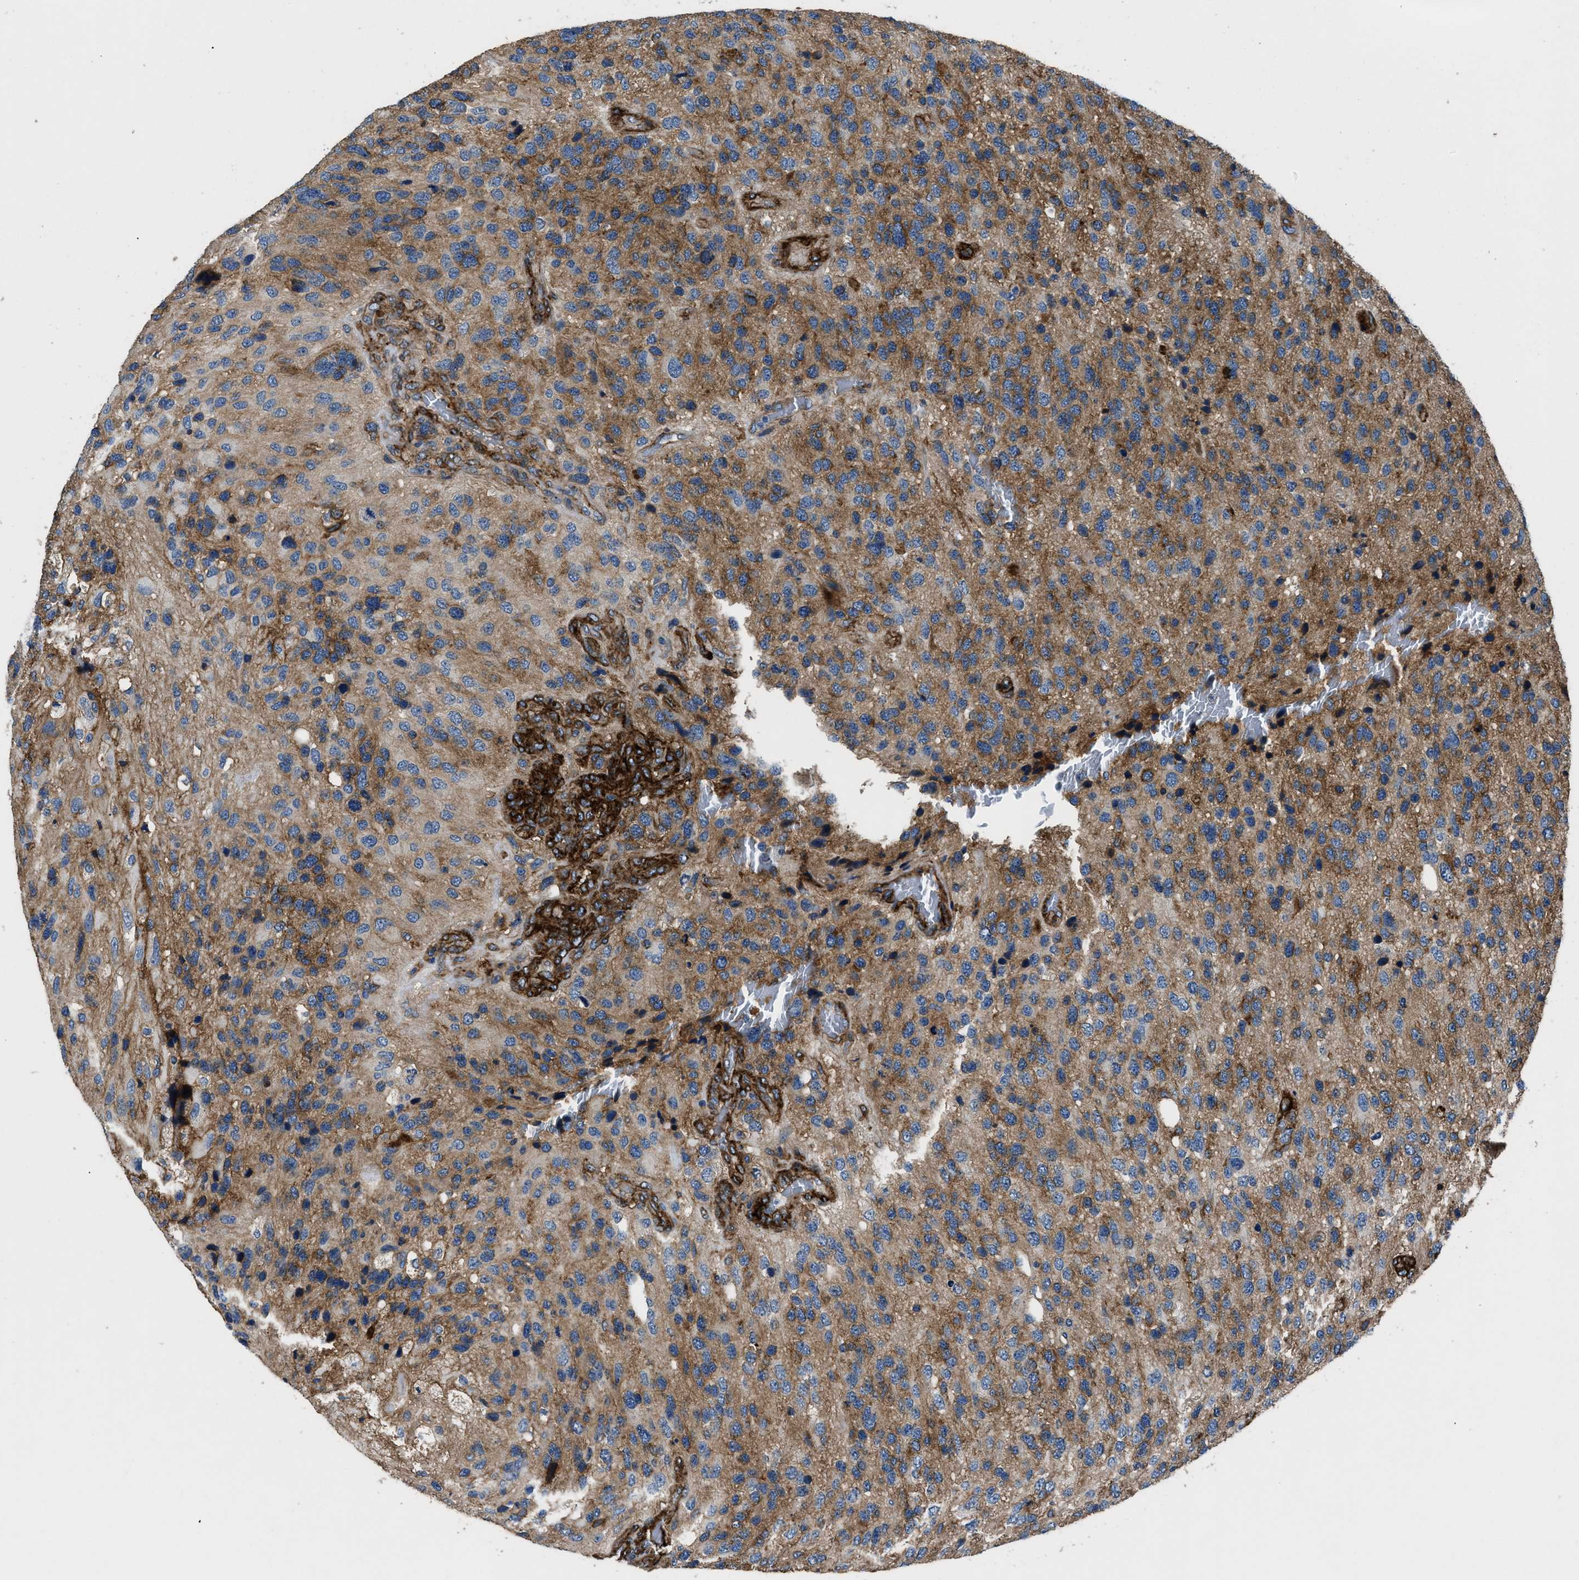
{"staining": {"intensity": "moderate", "quantity": ">75%", "location": "cytoplasmic/membranous"}, "tissue": "glioma", "cell_type": "Tumor cells", "image_type": "cancer", "snomed": [{"axis": "morphology", "description": "Glioma, malignant, High grade"}, {"axis": "topography", "description": "Brain"}], "caption": "Immunohistochemistry (IHC) staining of malignant glioma (high-grade), which demonstrates medium levels of moderate cytoplasmic/membranous staining in approximately >75% of tumor cells indicating moderate cytoplasmic/membranous protein staining. The staining was performed using DAB (brown) for protein detection and nuclei were counterstained in hematoxylin (blue).", "gene": "CD276", "patient": {"sex": "female", "age": 58}}